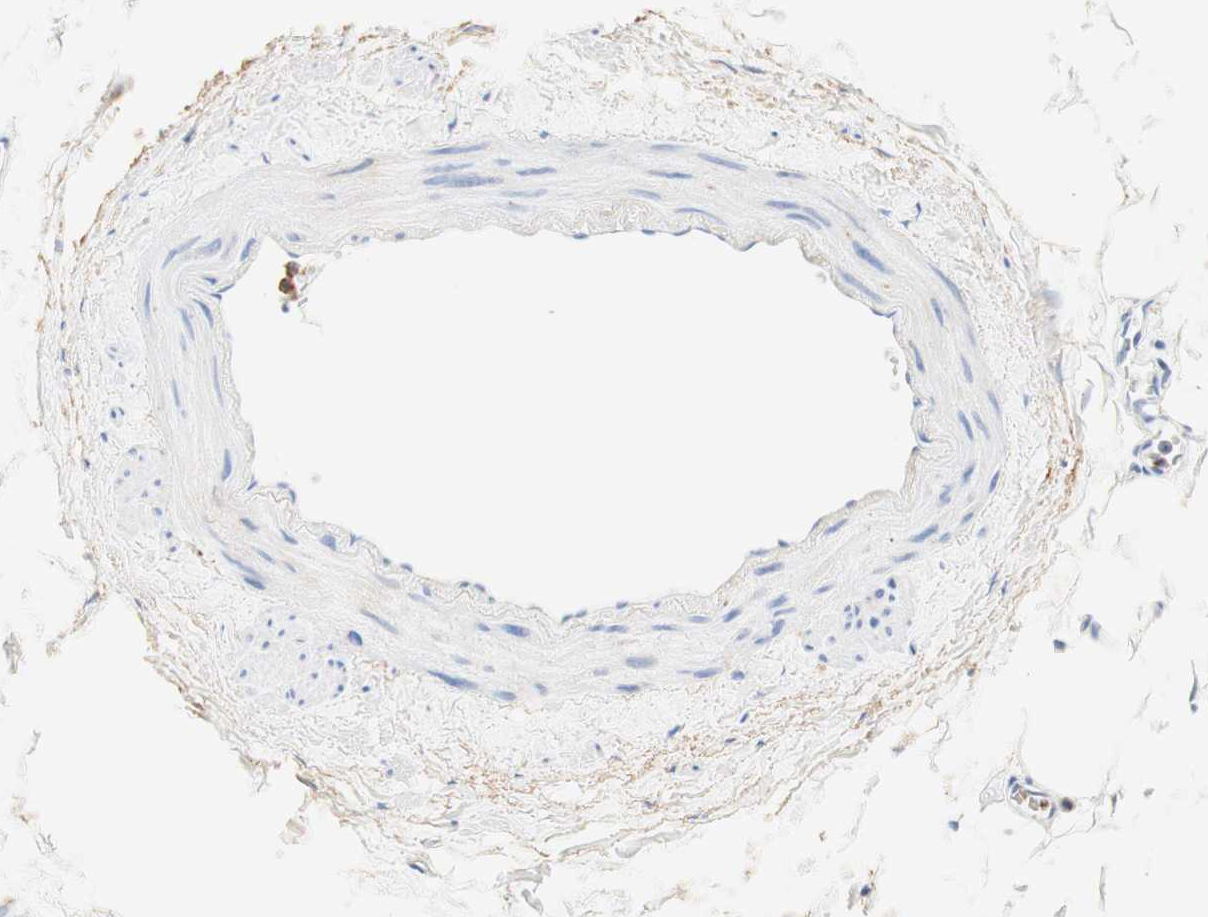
{"staining": {"intensity": "negative", "quantity": "none", "location": "none"}, "tissue": "adipose tissue", "cell_type": "Adipocytes", "image_type": "normal", "snomed": [{"axis": "morphology", "description": "Normal tissue, NOS"}, {"axis": "topography", "description": "Adipose tissue"}, {"axis": "topography", "description": "Peripheral nerve tissue"}], "caption": "This is a image of immunohistochemistry (IHC) staining of unremarkable adipose tissue, which shows no positivity in adipocytes.", "gene": "CD63", "patient": {"sex": "male", "age": 52}}